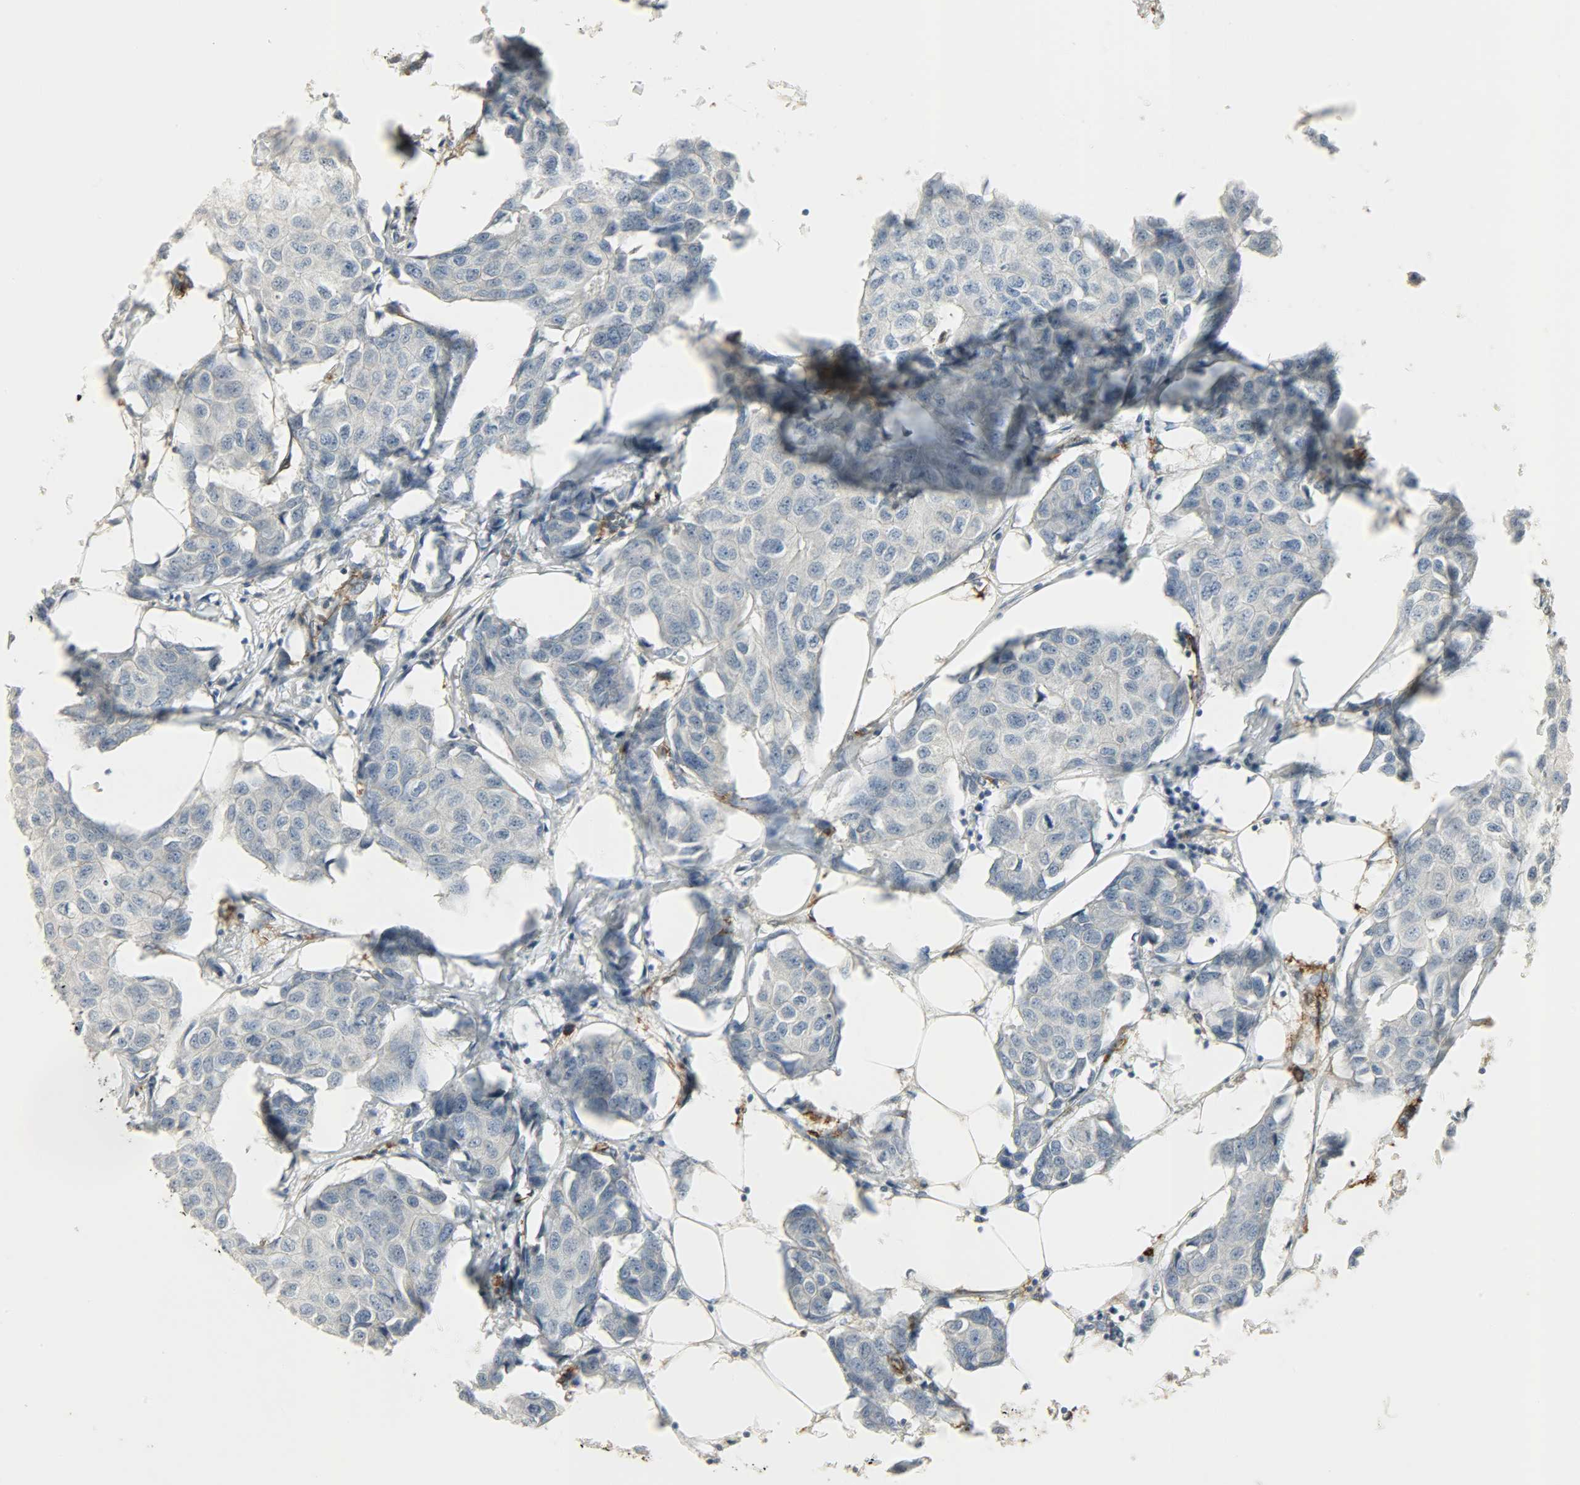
{"staining": {"intensity": "negative", "quantity": "none", "location": "none"}, "tissue": "breast cancer", "cell_type": "Tumor cells", "image_type": "cancer", "snomed": [{"axis": "morphology", "description": "Duct carcinoma"}, {"axis": "topography", "description": "Breast"}], "caption": "Histopathology image shows no protein positivity in tumor cells of intraductal carcinoma (breast) tissue. Nuclei are stained in blue.", "gene": "ENPEP", "patient": {"sex": "female", "age": 80}}